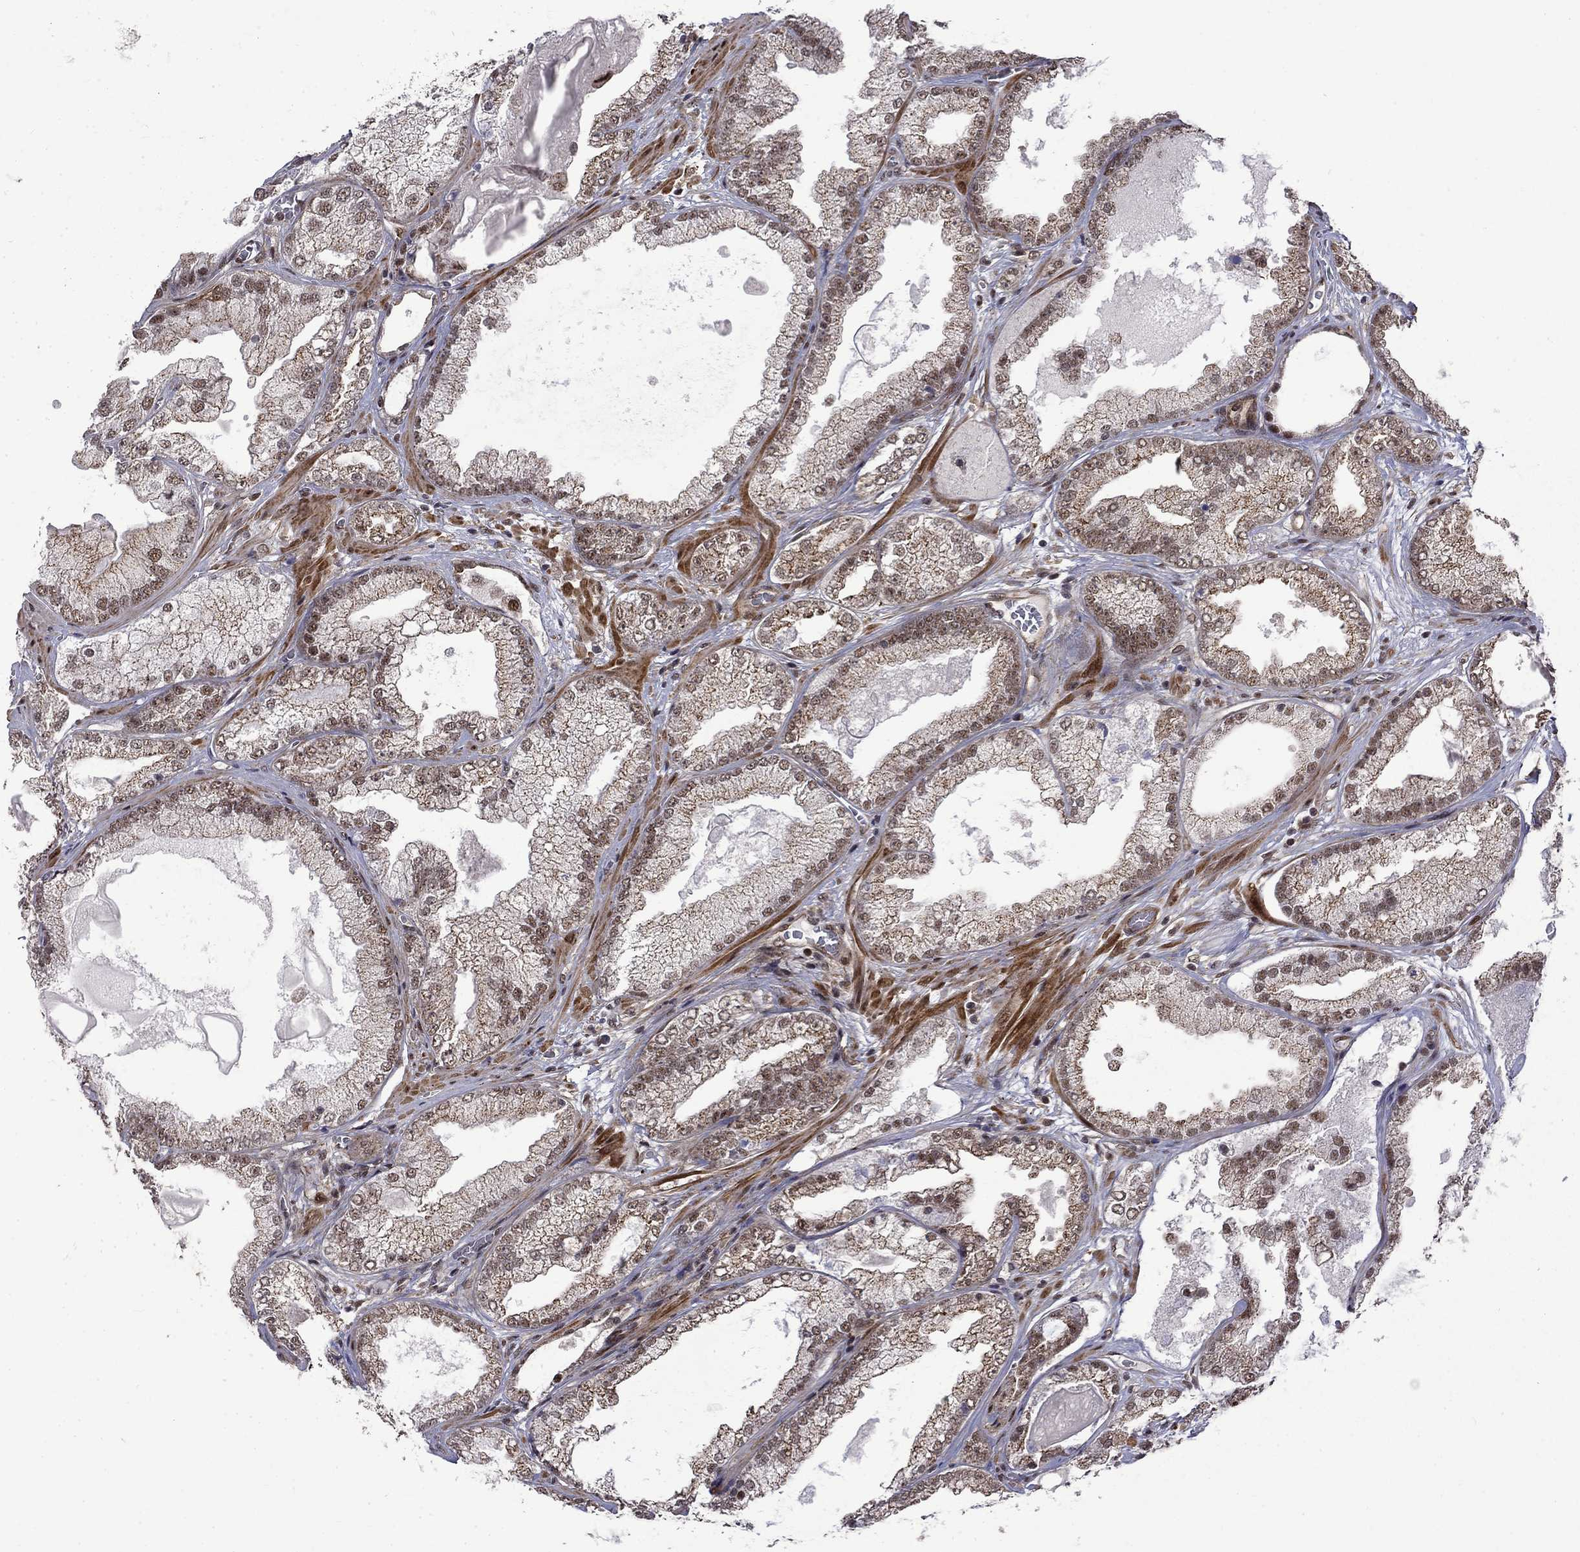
{"staining": {"intensity": "moderate", "quantity": "<25%", "location": "cytoplasmic/membranous,nuclear"}, "tissue": "prostate cancer", "cell_type": "Tumor cells", "image_type": "cancer", "snomed": [{"axis": "morphology", "description": "Adenocarcinoma, Low grade"}, {"axis": "topography", "description": "Prostate"}], "caption": "This is a photomicrograph of immunohistochemistry (IHC) staining of prostate cancer (adenocarcinoma (low-grade)), which shows moderate positivity in the cytoplasmic/membranous and nuclear of tumor cells.", "gene": "KPNA3", "patient": {"sex": "male", "age": 57}}